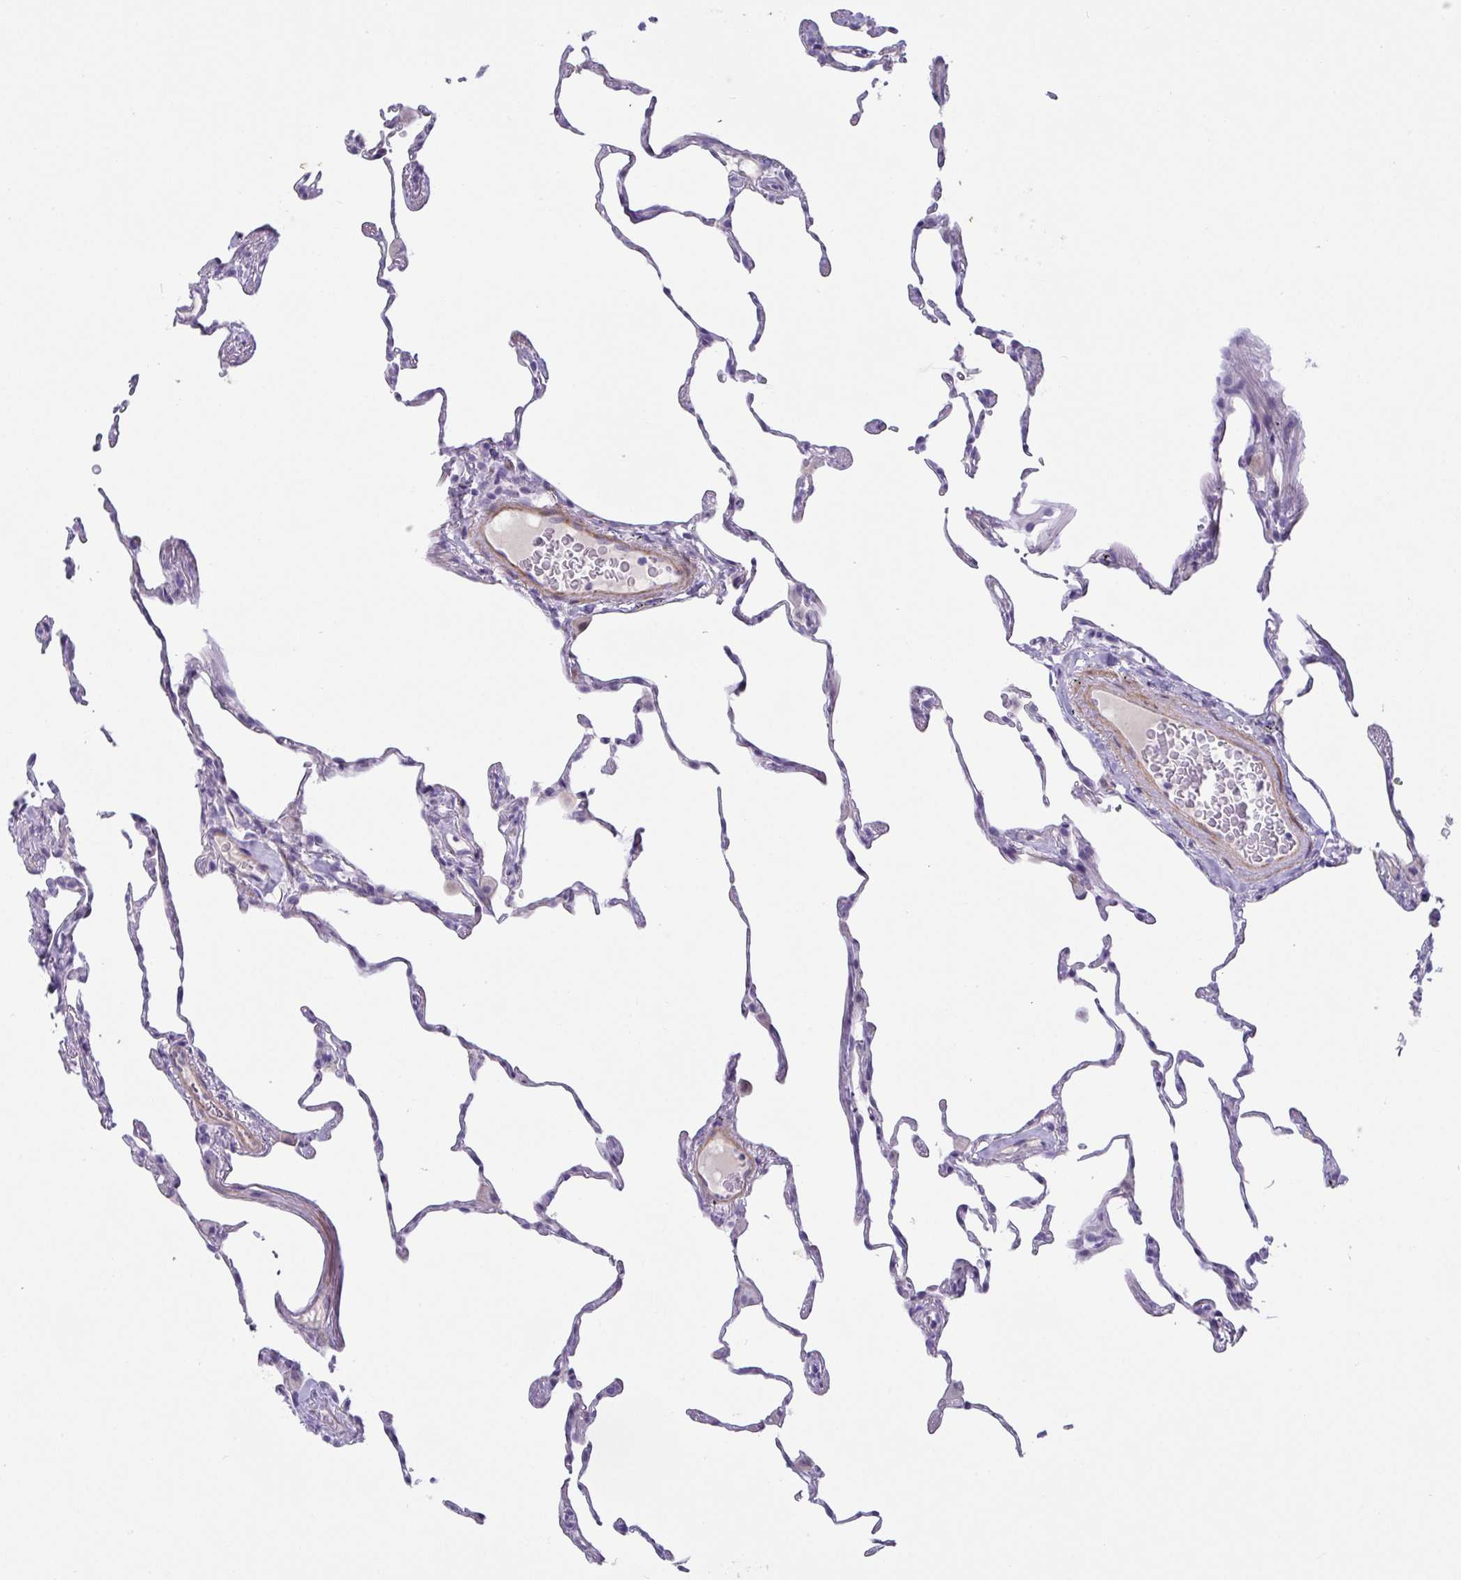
{"staining": {"intensity": "negative", "quantity": "none", "location": "none"}, "tissue": "lung", "cell_type": "Alveolar cells", "image_type": "normal", "snomed": [{"axis": "morphology", "description": "Normal tissue, NOS"}, {"axis": "topography", "description": "Lung"}], "caption": "The histopathology image displays no significant staining in alveolar cells of lung. Brightfield microscopy of IHC stained with DAB (brown) and hematoxylin (blue), captured at high magnification.", "gene": "OR5P3", "patient": {"sex": "female", "age": 57}}